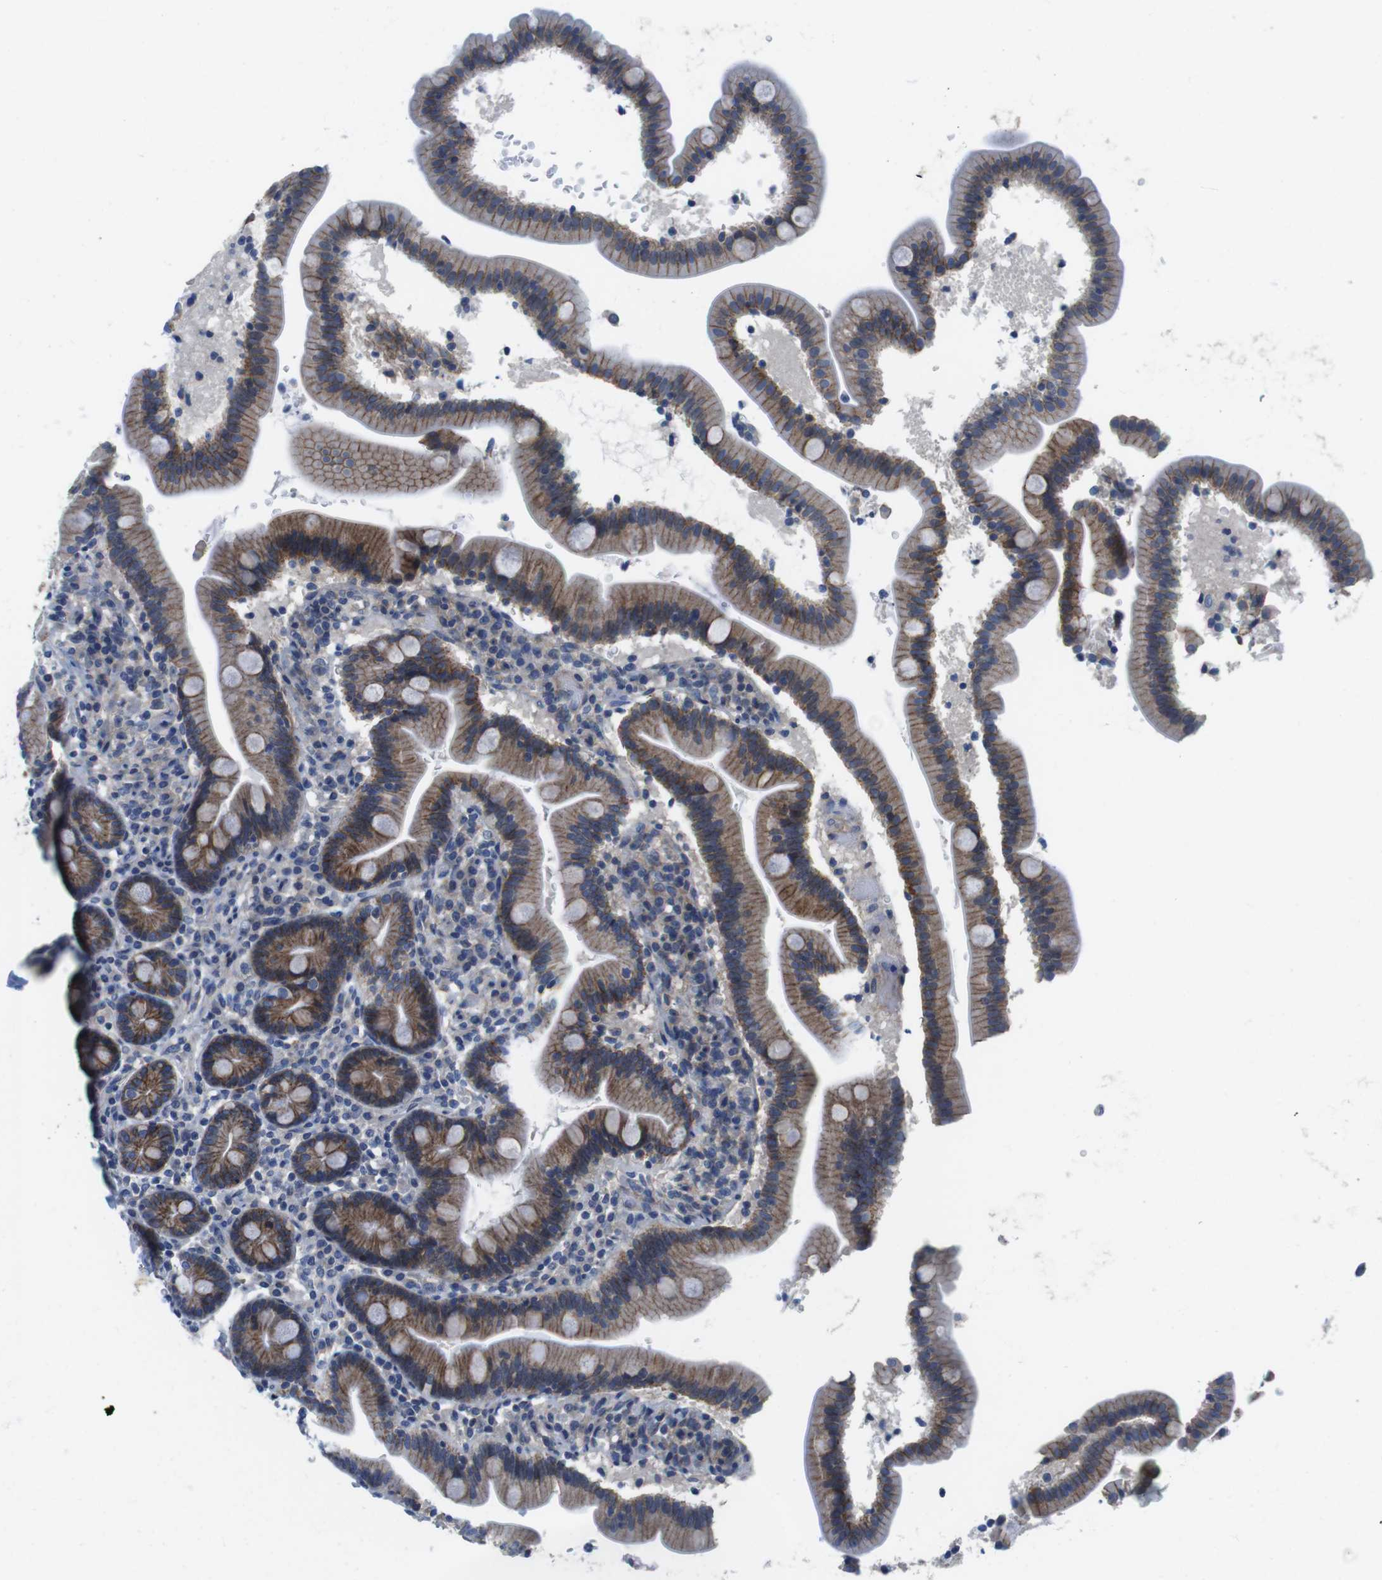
{"staining": {"intensity": "moderate", "quantity": ">75%", "location": "cytoplasmic/membranous"}, "tissue": "duodenum", "cell_type": "Glandular cells", "image_type": "normal", "snomed": [{"axis": "morphology", "description": "Normal tissue, NOS"}, {"axis": "topography", "description": "Duodenum"}], "caption": "Benign duodenum shows moderate cytoplasmic/membranous staining in about >75% of glandular cells Using DAB (brown) and hematoxylin (blue) stains, captured at high magnification using brightfield microscopy..", "gene": "SCRIB", "patient": {"sex": "male", "age": 54}}